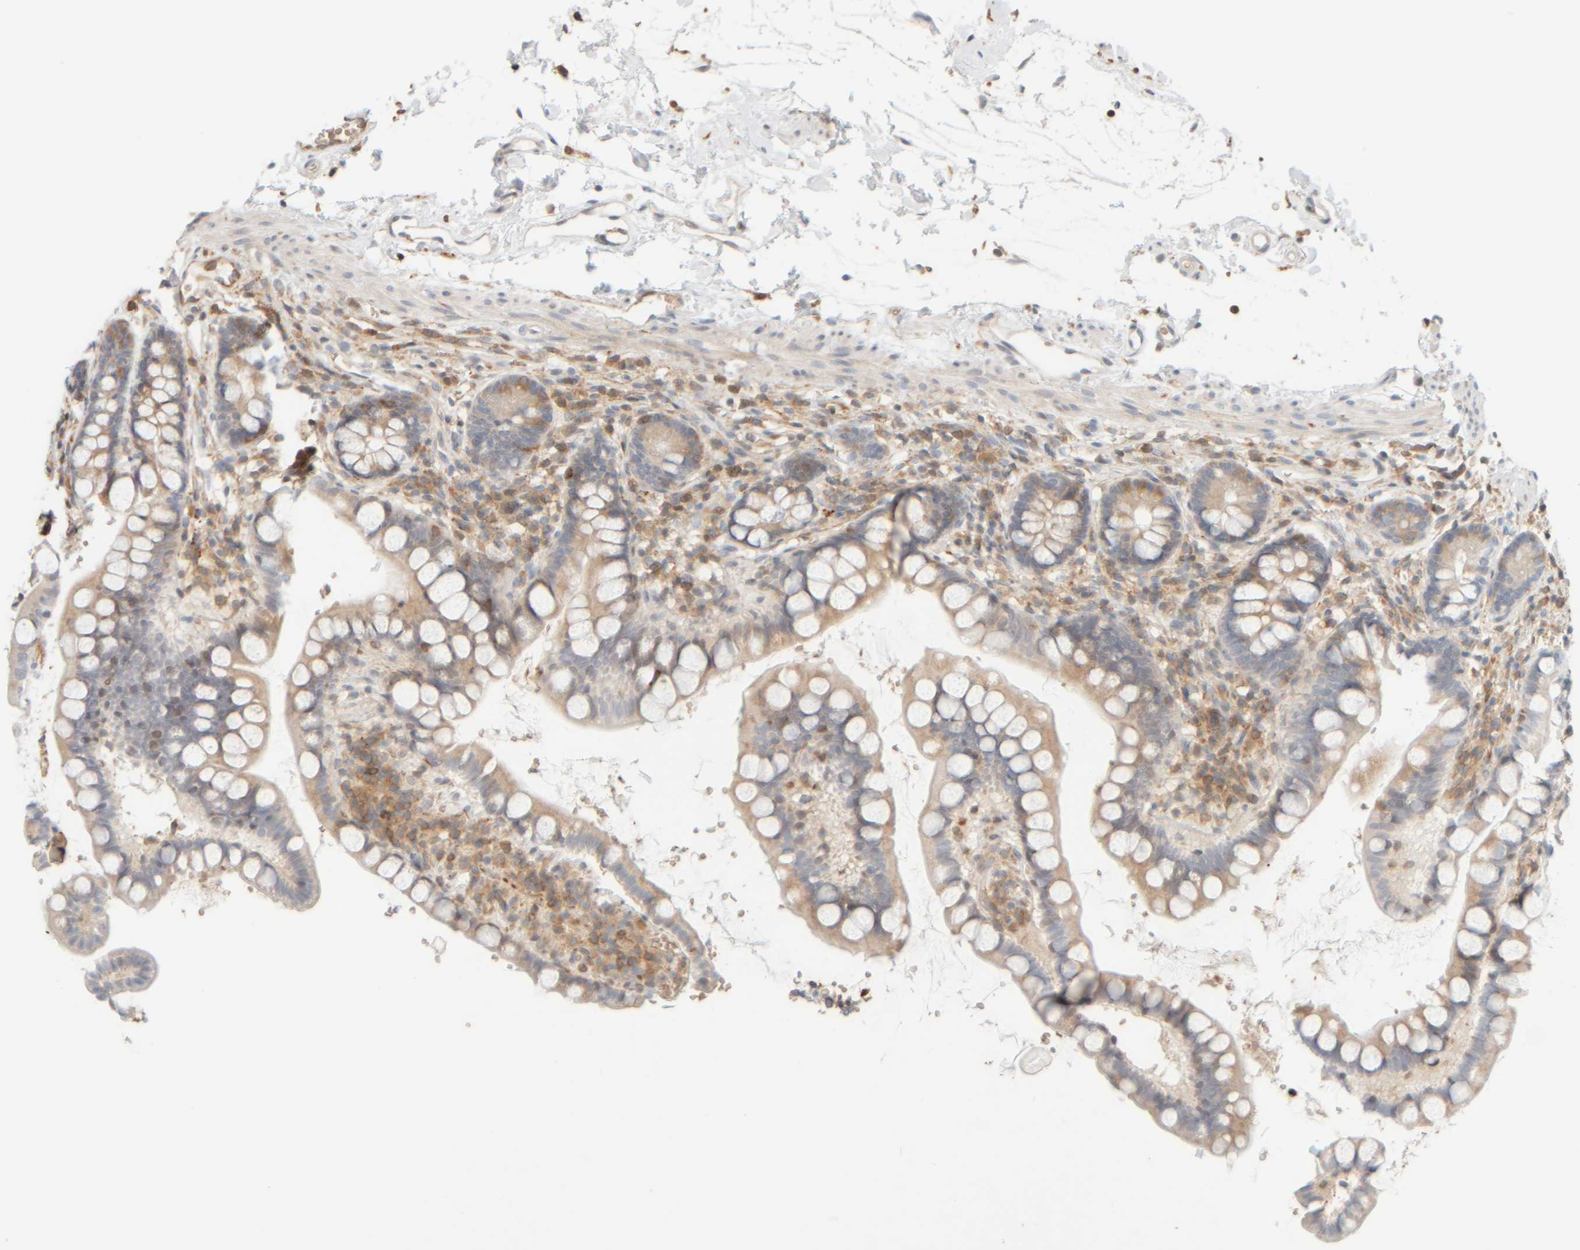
{"staining": {"intensity": "weak", "quantity": "25%-75%", "location": "cytoplasmic/membranous"}, "tissue": "small intestine", "cell_type": "Glandular cells", "image_type": "normal", "snomed": [{"axis": "morphology", "description": "Normal tissue, NOS"}, {"axis": "topography", "description": "Smooth muscle"}, {"axis": "topography", "description": "Small intestine"}], "caption": "Small intestine stained with immunohistochemistry (IHC) displays weak cytoplasmic/membranous positivity in approximately 25%-75% of glandular cells.", "gene": "AARSD1", "patient": {"sex": "female", "age": 84}}